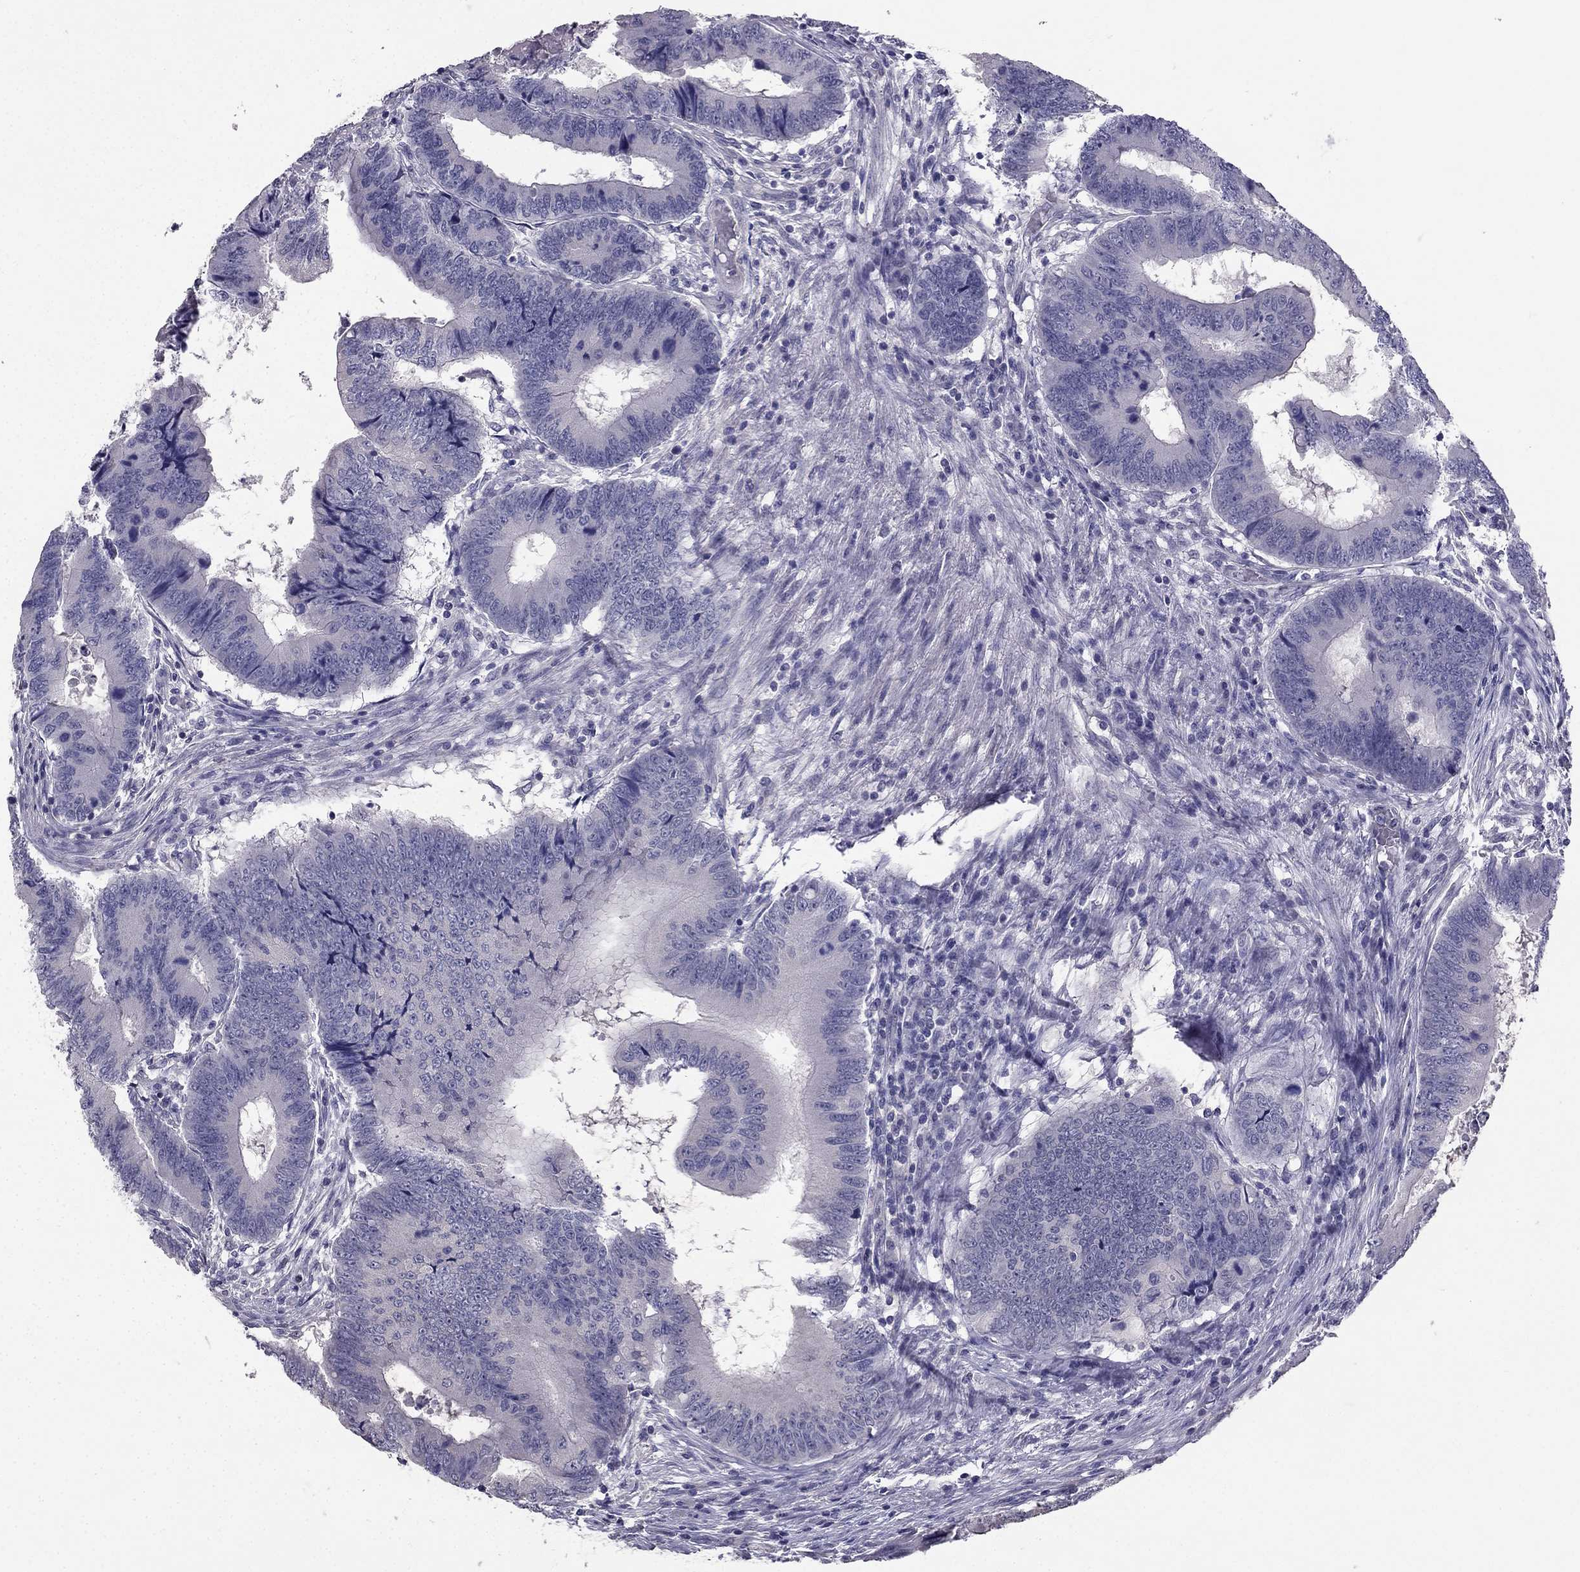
{"staining": {"intensity": "negative", "quantity": "none", "location": "none"}, "tissue": "colorectal cancer", "cell_type": "Tumor cells", "image_type": "cancer", "snomed": [{"axis": "morphology", "description": "Adenocarcinoma, NOS"}, {"axis": "topography", "description": "Colon"}], "caption": "Histopathology image shows no significant protein positivity in tumor cells of adenocarcinoma (colorectal).", "gene": "HSFX1", "patient": {"sex": "male", "age": 53}}